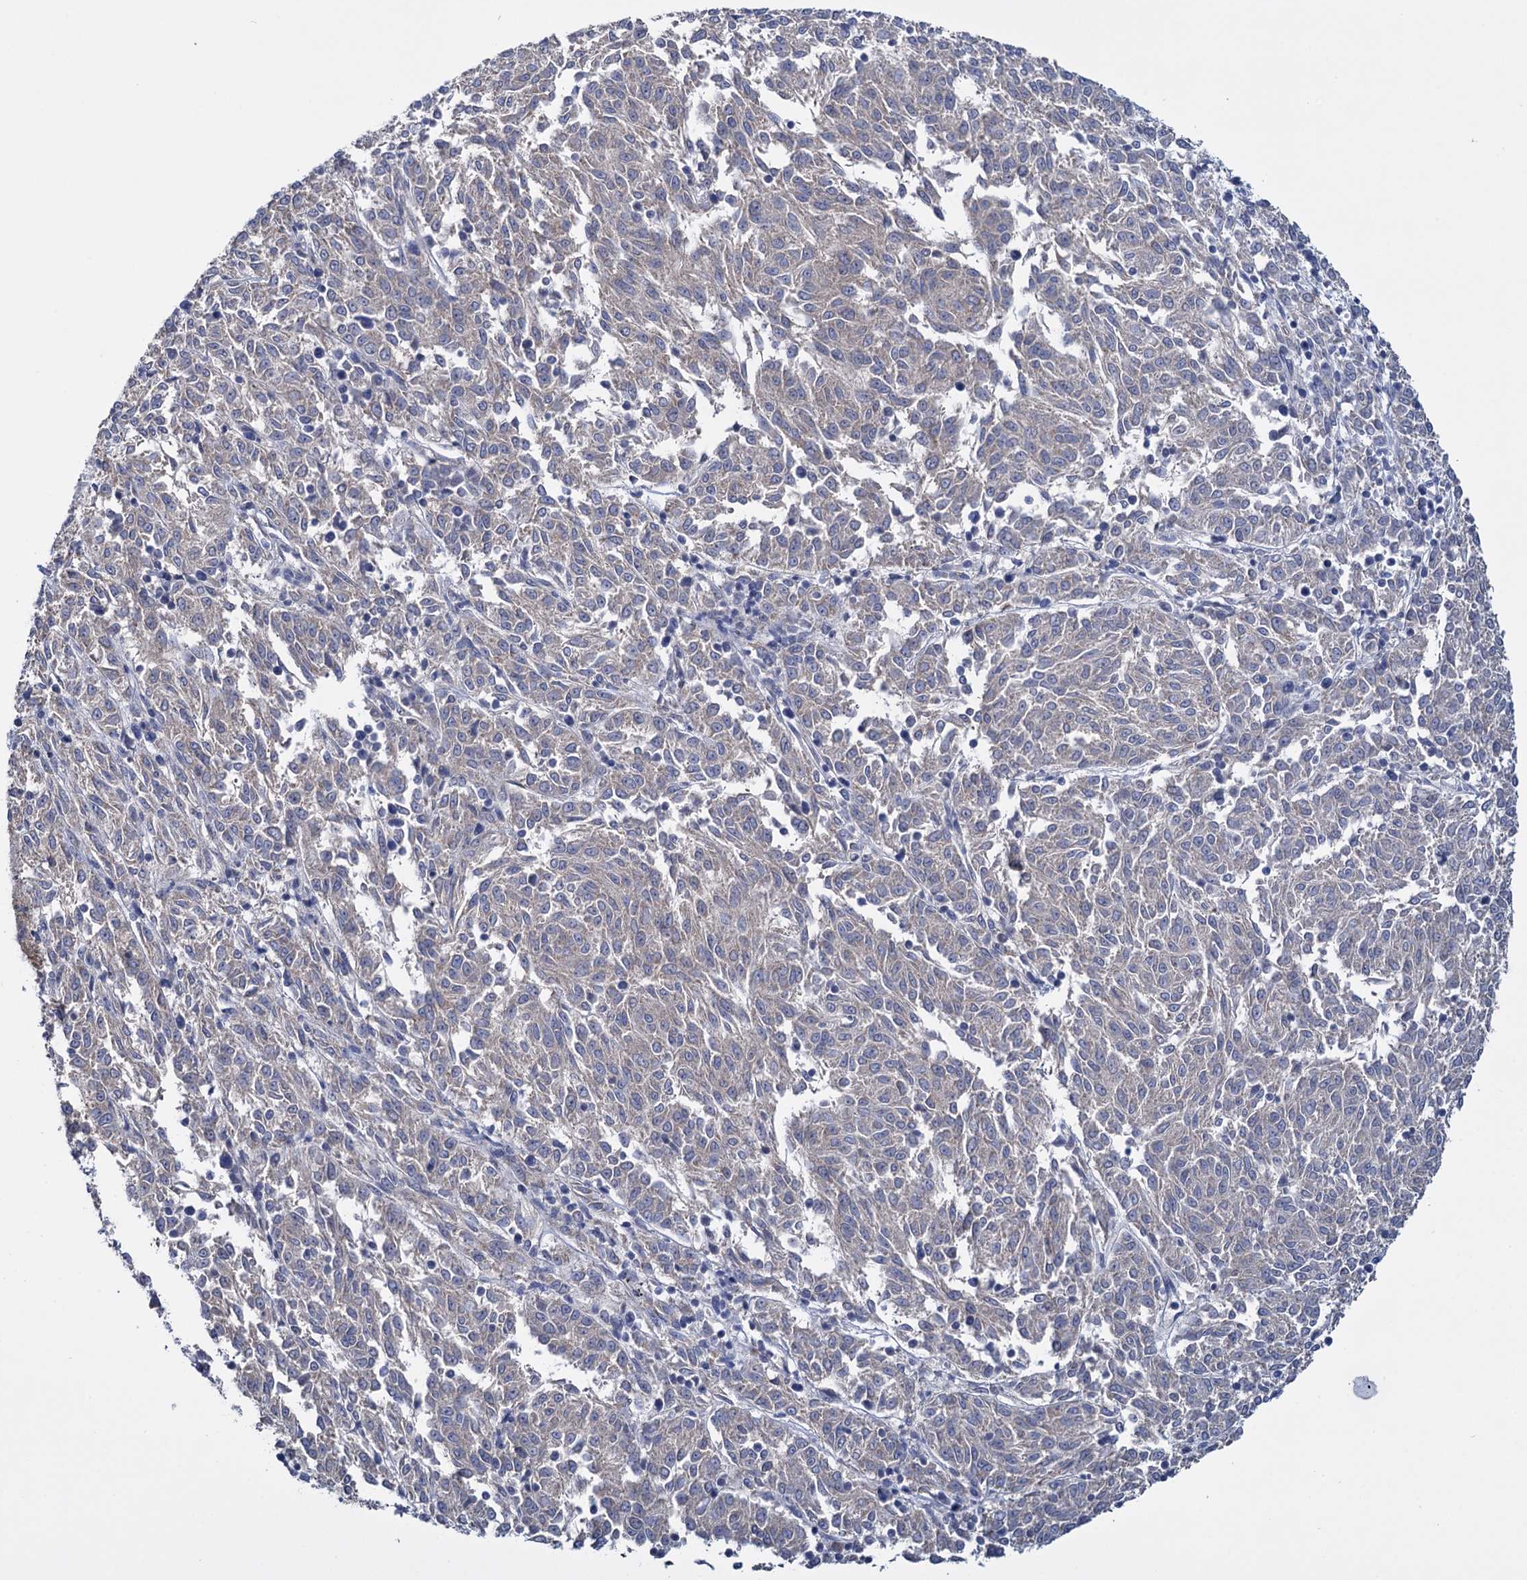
{"staining": {"intensity": "weak", "quantity": "25%-75%", "location": "cytoplasmic/membranous"}, "tissue": "melanoma", "cell_type": "Tumor cells", "image_type": "cancer", "snomed": [{"axis": "morphology", "description": "Malignant melanoma, NOS"}, {"axis": "topography", "description": "Skin"}], "caption": "Immunohistochemical staining of human malignant melanoma exhibits low levels of weak cytoplasmic/membranous expression in about 25%-75% of tumor cells.", "gene": "GSTM2", "patient": {"sex": "female", "age": 72}}